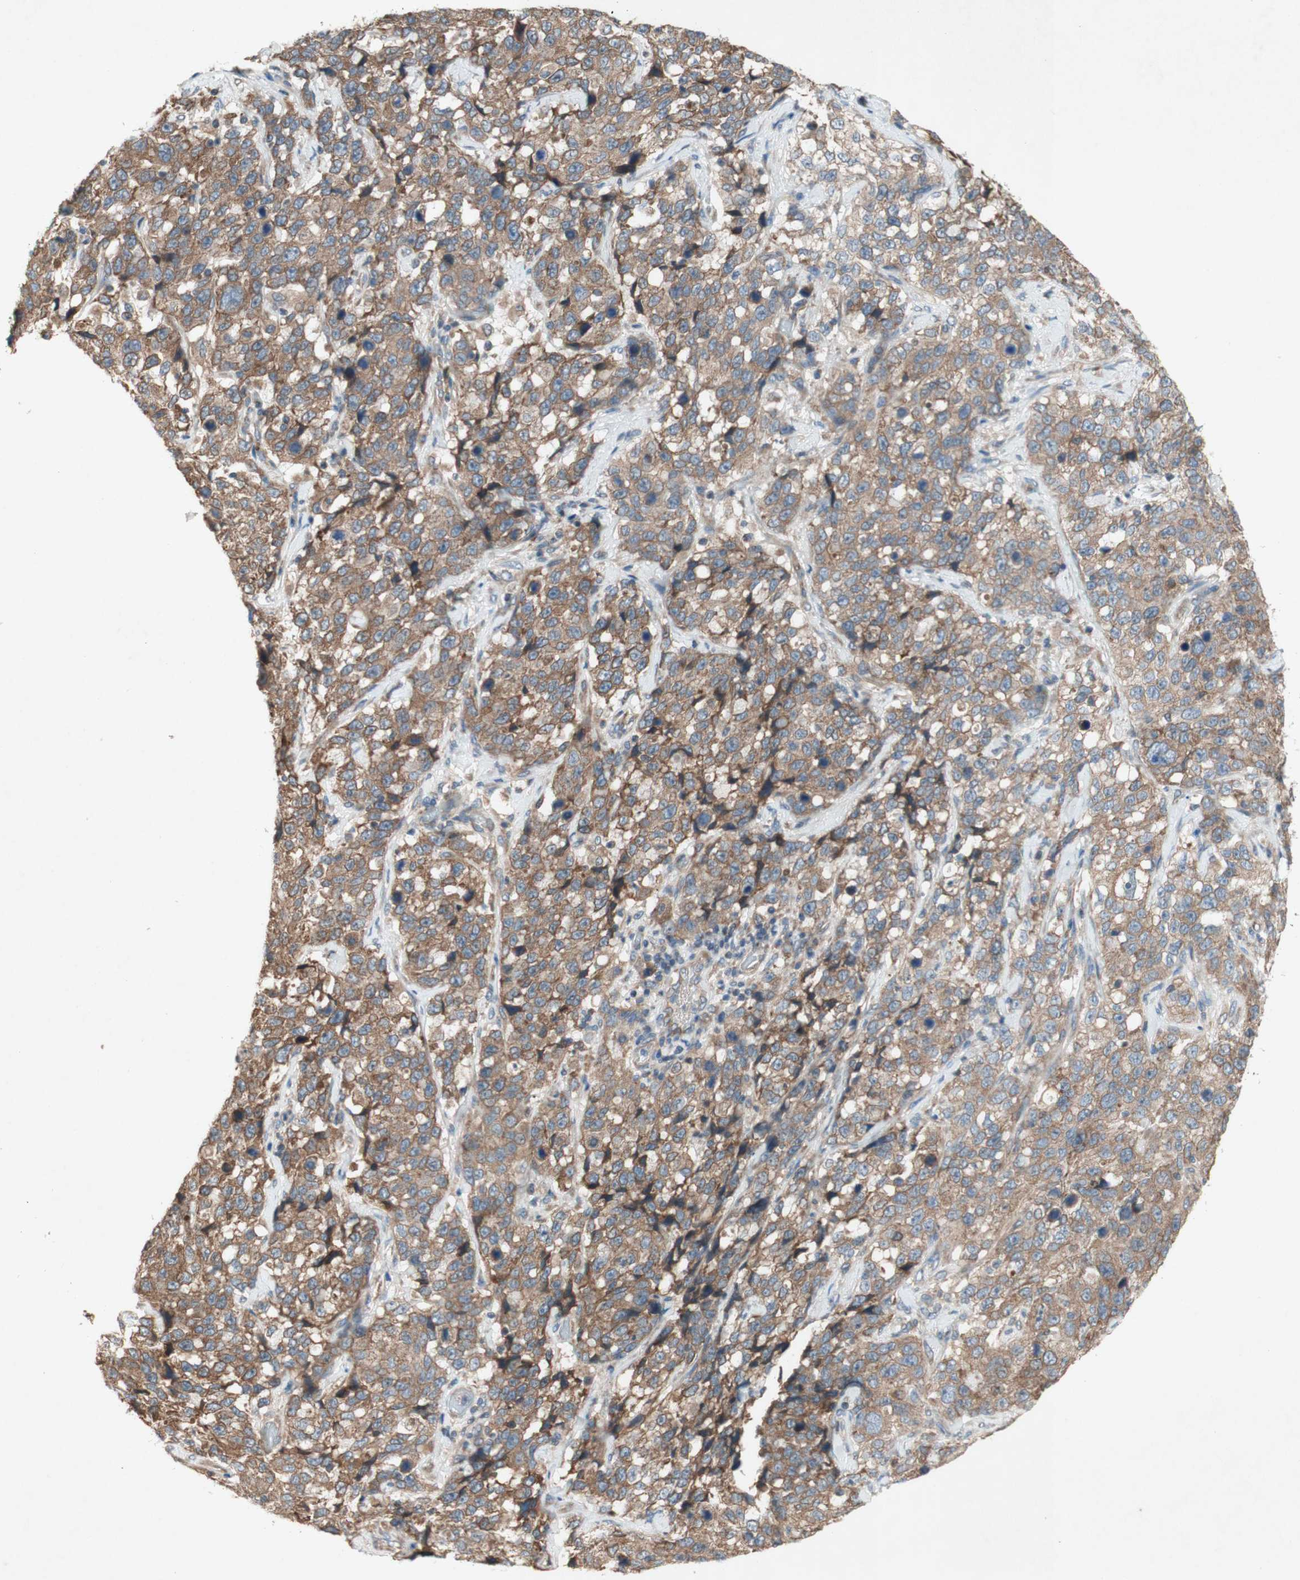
{"staining": {"intensity": "moderate", "quantity": ">75%", "location": "cytoplasmic/membranous"}, "tissue": "stomach cancer", "cell_type": "Tumor cells", "image_type": "cancer", "snomed": [{"axis": "morphology", "description": "Normal tissue, NOS"}, {"axis": "morphology", "description": "Adenocarcinoma, NOS"}, {"axis": "topography", "description": "Stomach"}], "caption": "Immunohistochemical staining of human stomach cancer reveals moderate cytoplasmic/membranous protein expression in about >75% of tumor cells.", "gene": "SOCS2", "patient": {"sex": "male", "age": 48}}